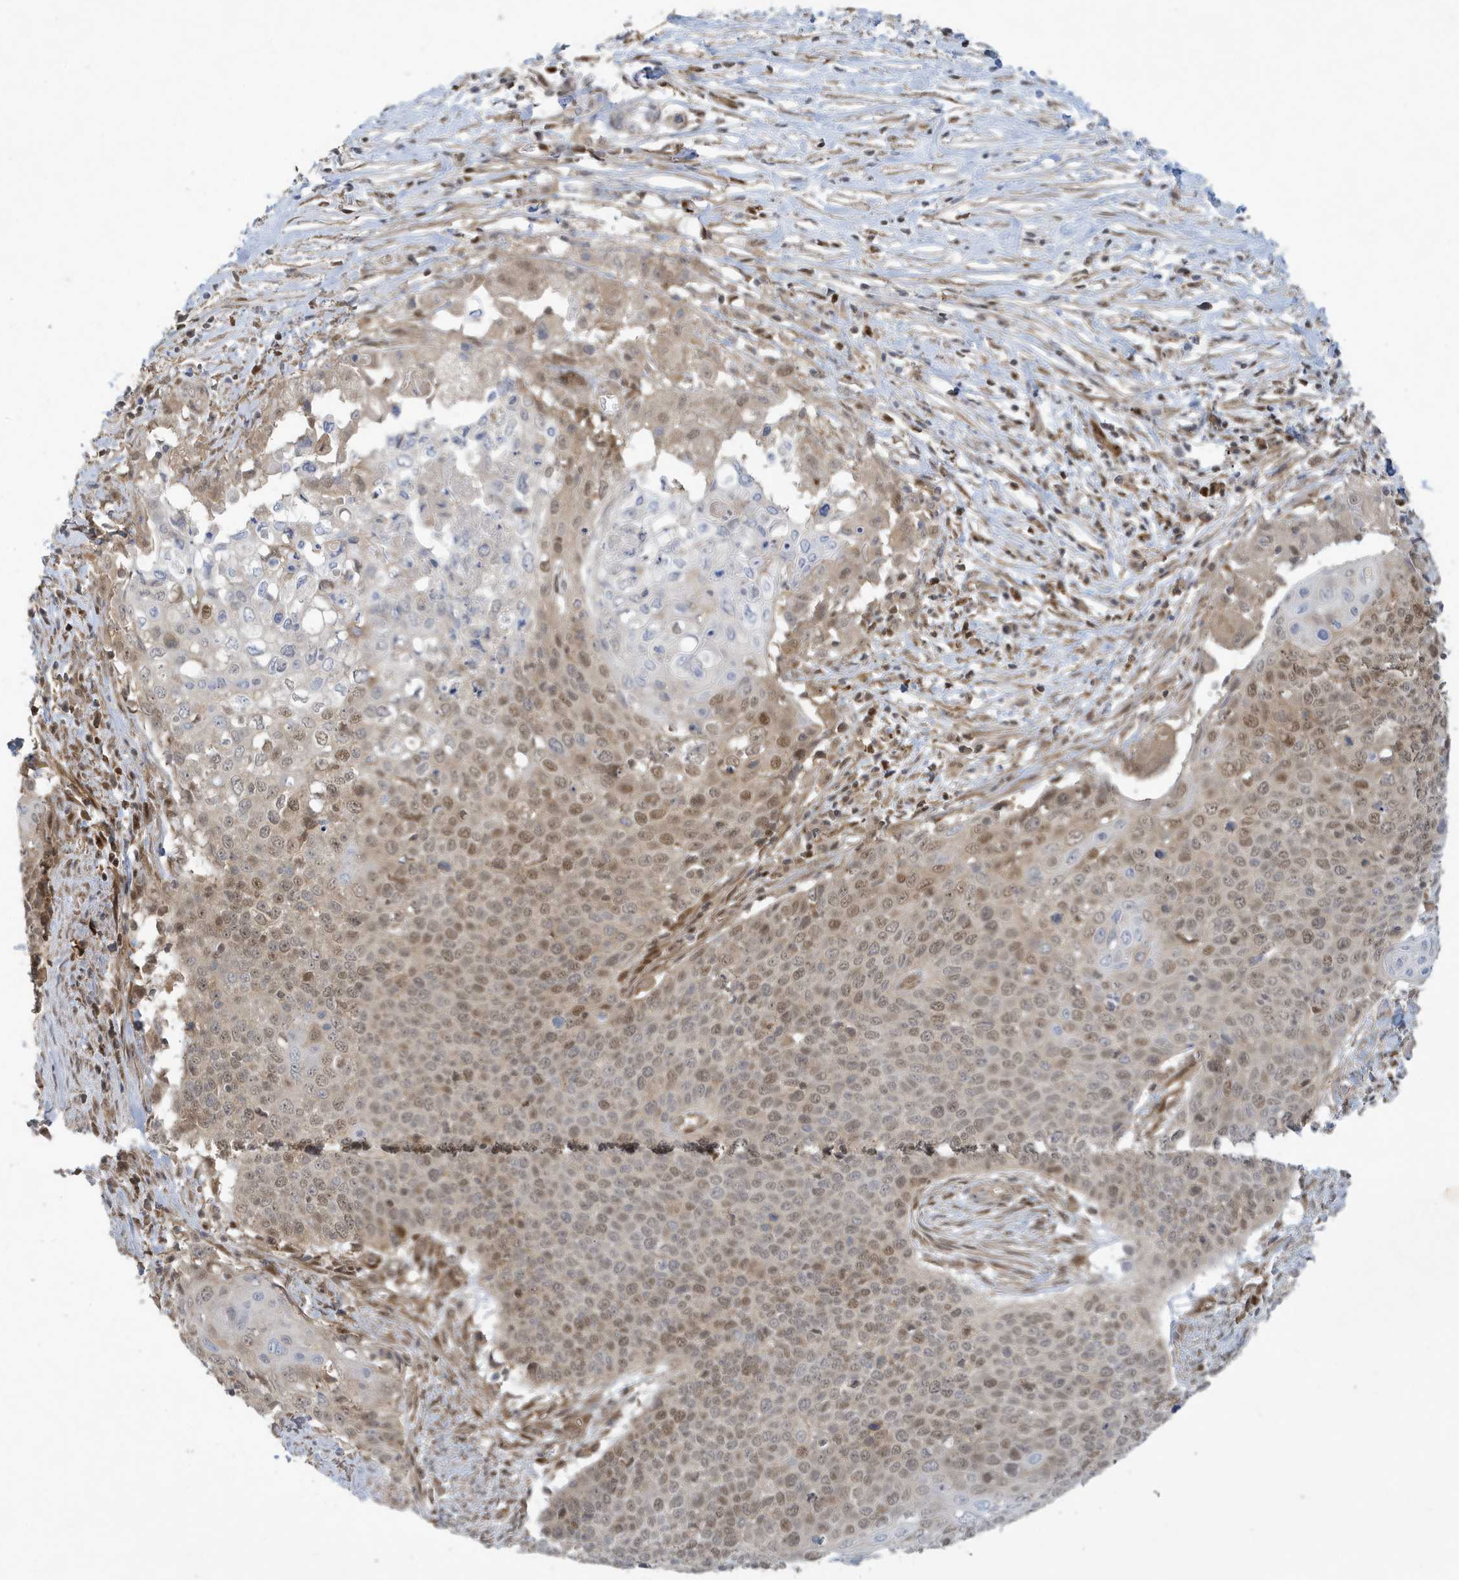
{"staining": {"intensity": "moderate", "quantity": "25%-75%", "location": "nuclear"}, "tissue": "cervical cancer", "cell_type": "Tumor cells", "image_type": "cancer", "snomed": [{"axis": "morphology", "description": "Squamous cell carcinoma, NOS"}, {"axis": "topography", "description": "Cervix"}], "caption": "Immunohistochemistry (IHC) micrograph of cervical cancer stained for a protein (brown), which reveals medium levels of moderate nuclear positivity in approximately 25%-75% of tumor cells.", "gene": "NCOA7", "patient": {"sex": "female", "age": 39}}